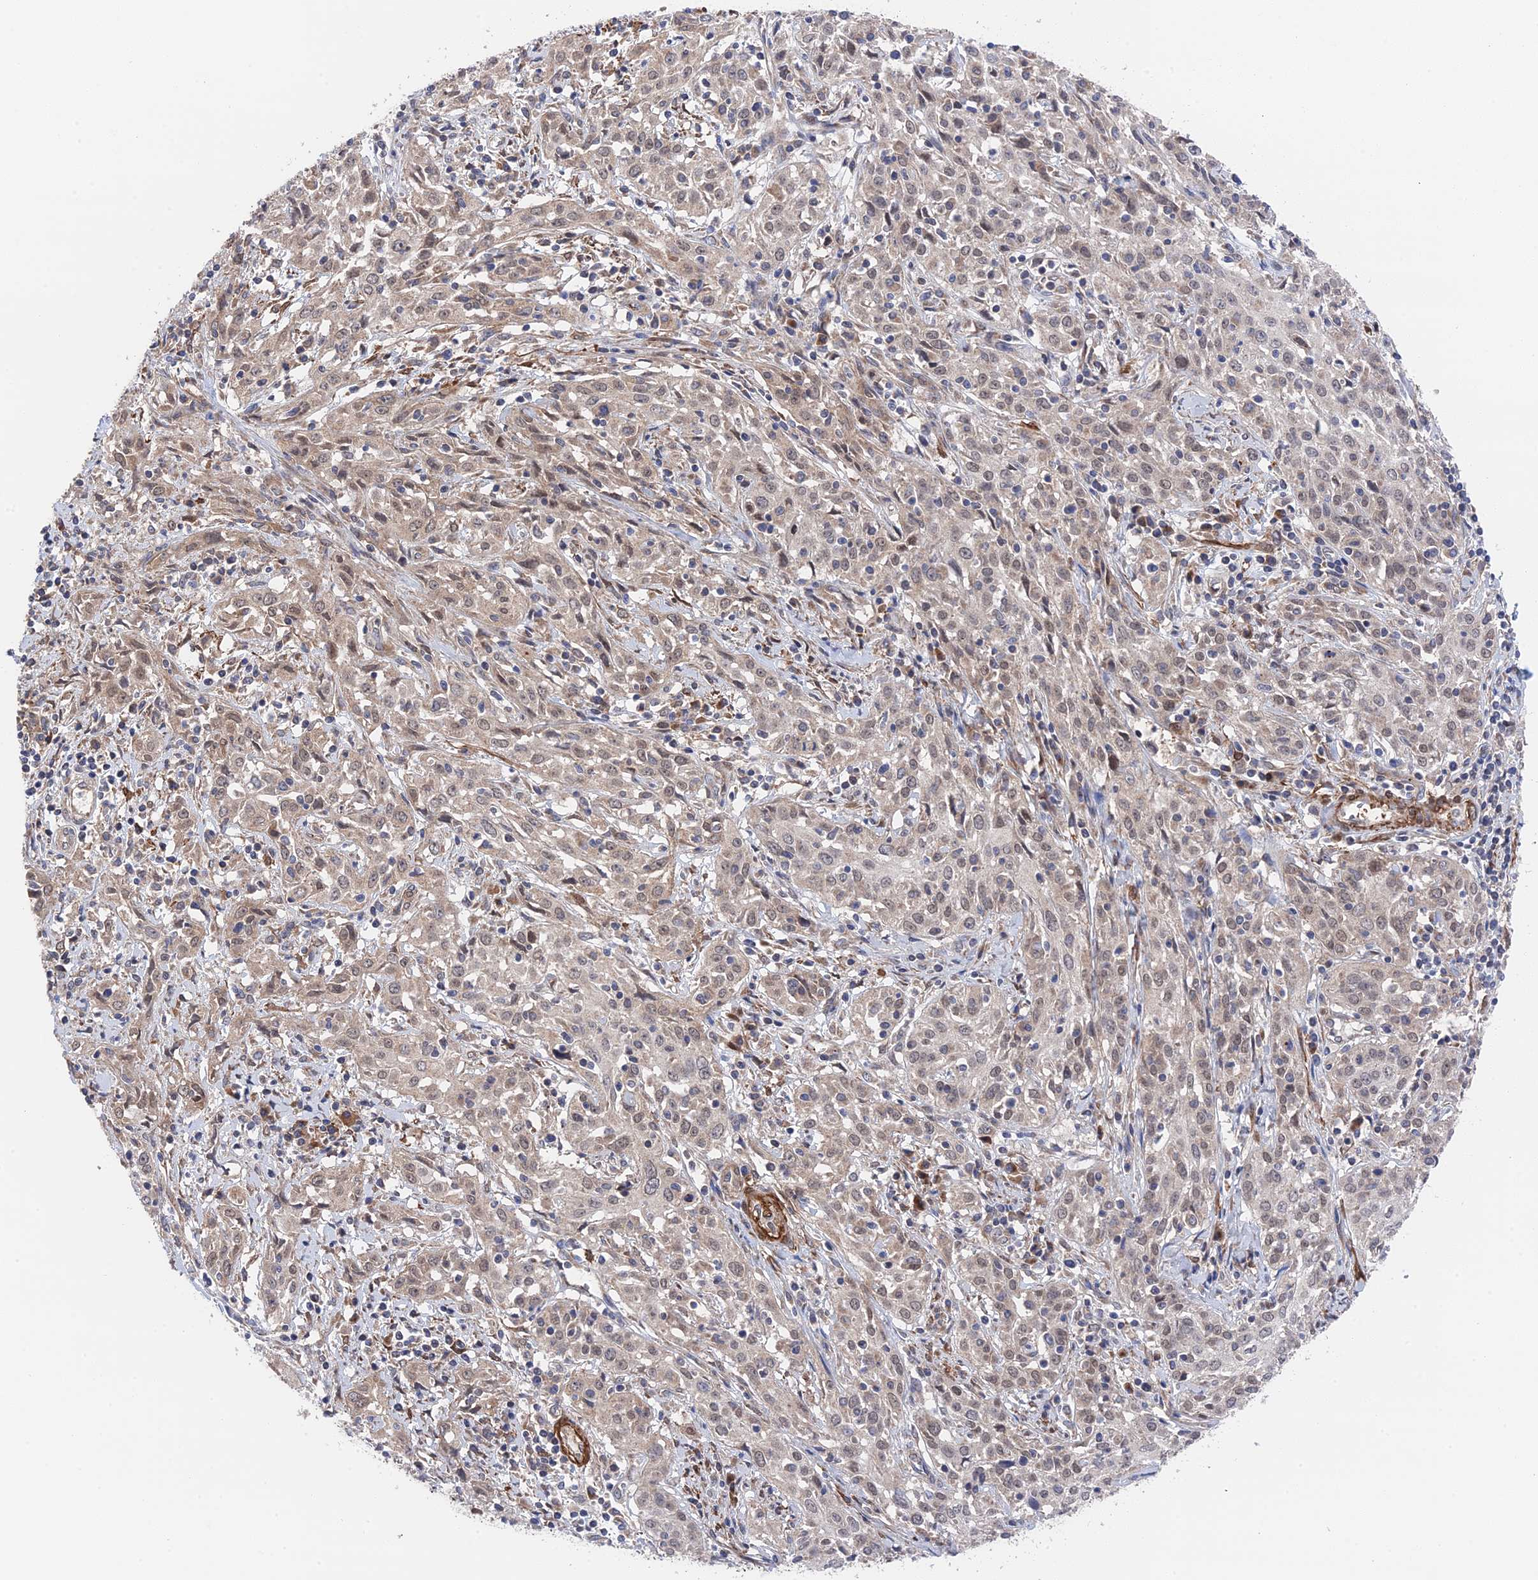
{"staining": {"intensity": "weak", "quantity": "25%-75%", "location": "cytoplasmic/membranous"}, "tissue": "cervical cancer", "cell_type": "Tumor cells", "image_type": "cancer", "snomed": [{"axis": "morphology", "description": "Squamous cell carcinoma, NOS"}, {"axis": "topography", "description": "Cervix"}], "caption": "This photomicrograph reveals IHC staining of squamous cell carcinoma (cervical), with low weak cytoplasmic/membranous expression in approximately 25%-75% of tumor cells.", "gene": "ZNF320", "patient": {"sex": "female", "age": 57}}